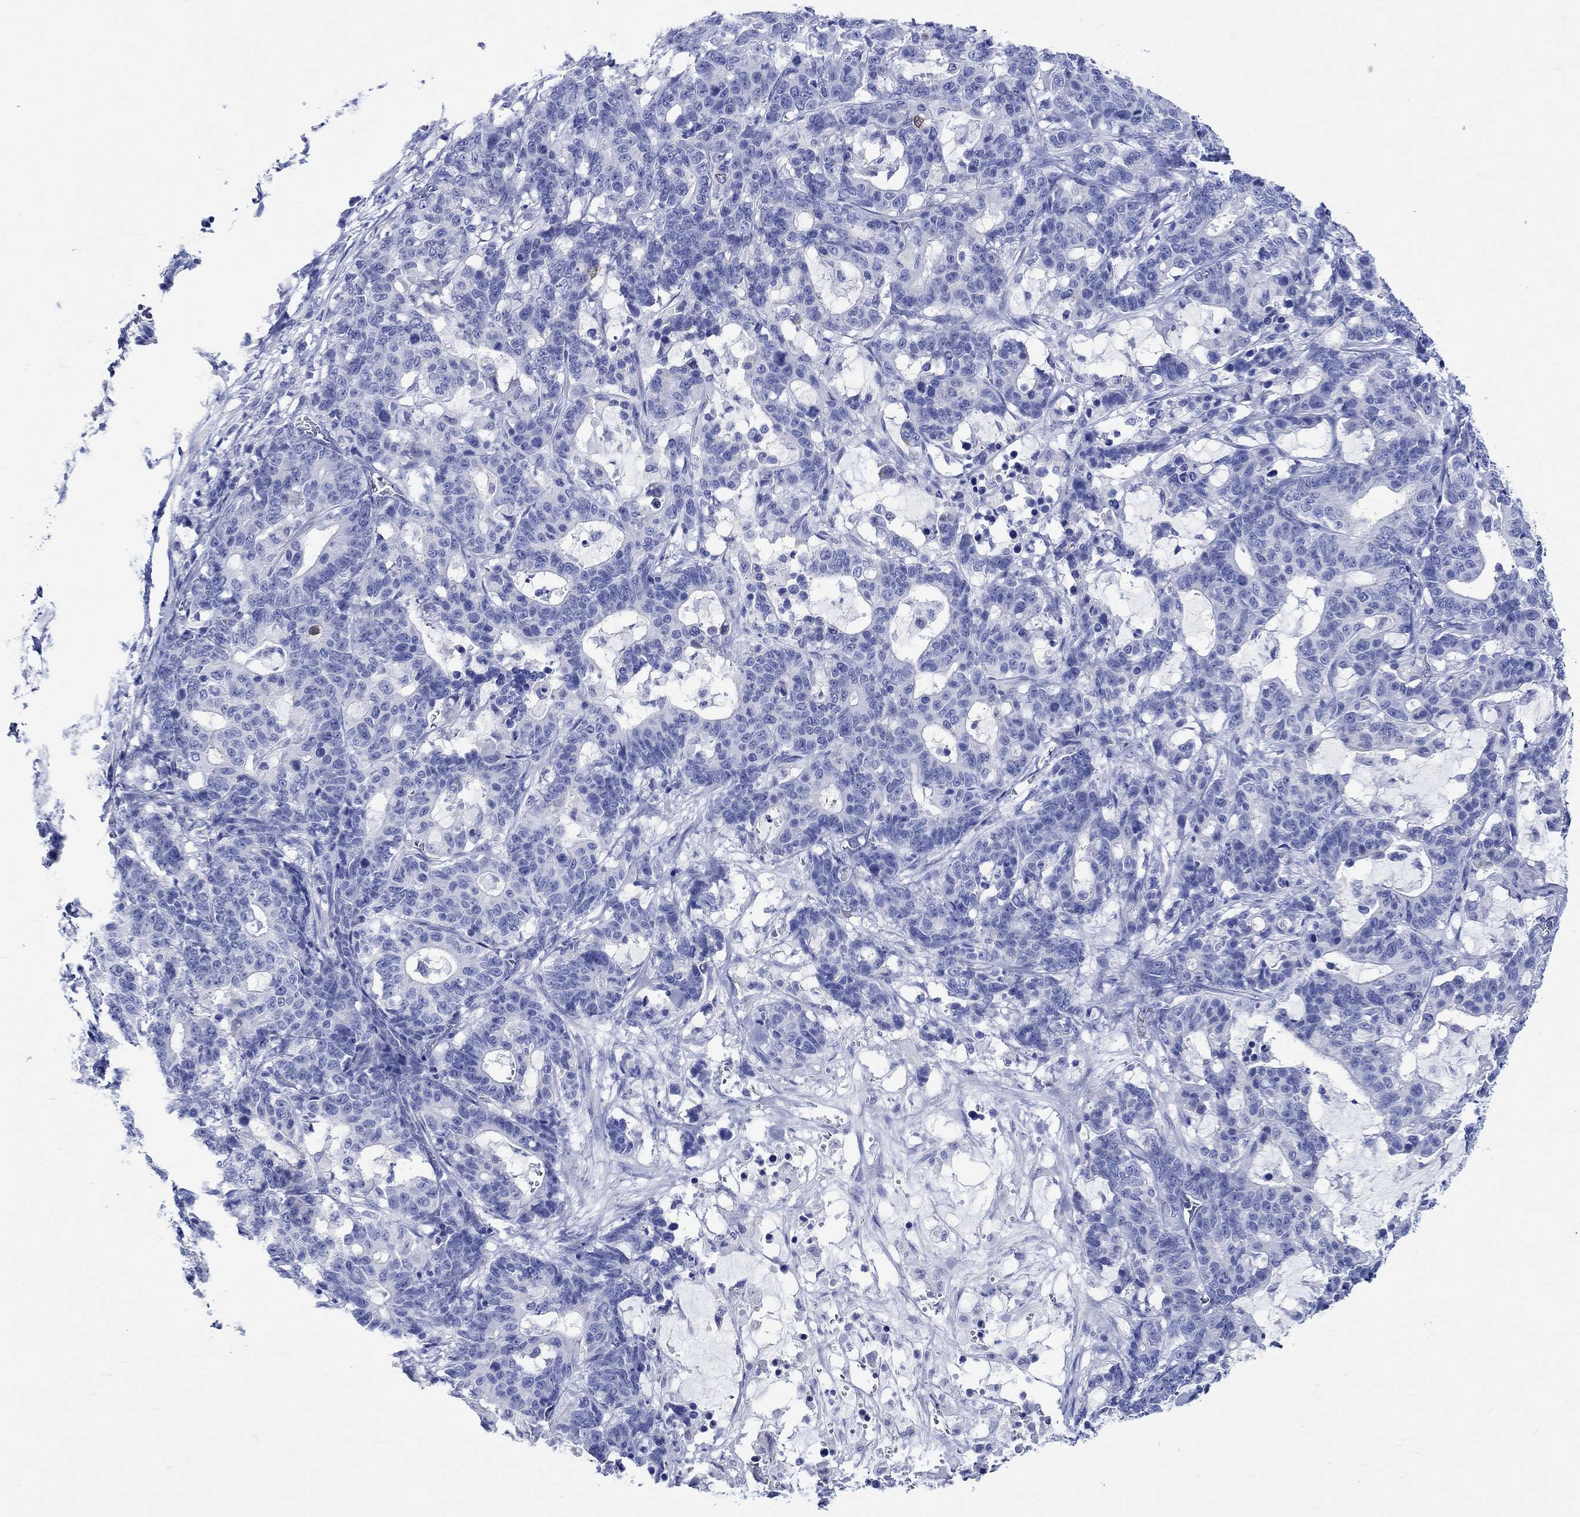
{"staining": {"intensity": "negative", "quantity": "none", "location": "none"}, "tissue": "stomach cancer", "cell_type": "Tumor cells", "image_type": "cancer", "snomed": [{"axis": "morphology", "description": "Normal tissue, NOS"}, {"axis": "morphology", "description": "Adenocarcinoma, NOS"}, {"axis": "topography", "description": "Stomach"}], "caption": "High power microscopy image of an IHC image of adenocarcinoma (stomach), revealing no significant staining in tumor cells. The staining was performed using DAB to visualize the protein expression in brown, while the nuclei were stained in blue with hematoxylin (Magnification: 20x).", "gene": "KLHL33", "patient": {"sex": "female", "age": 64}}